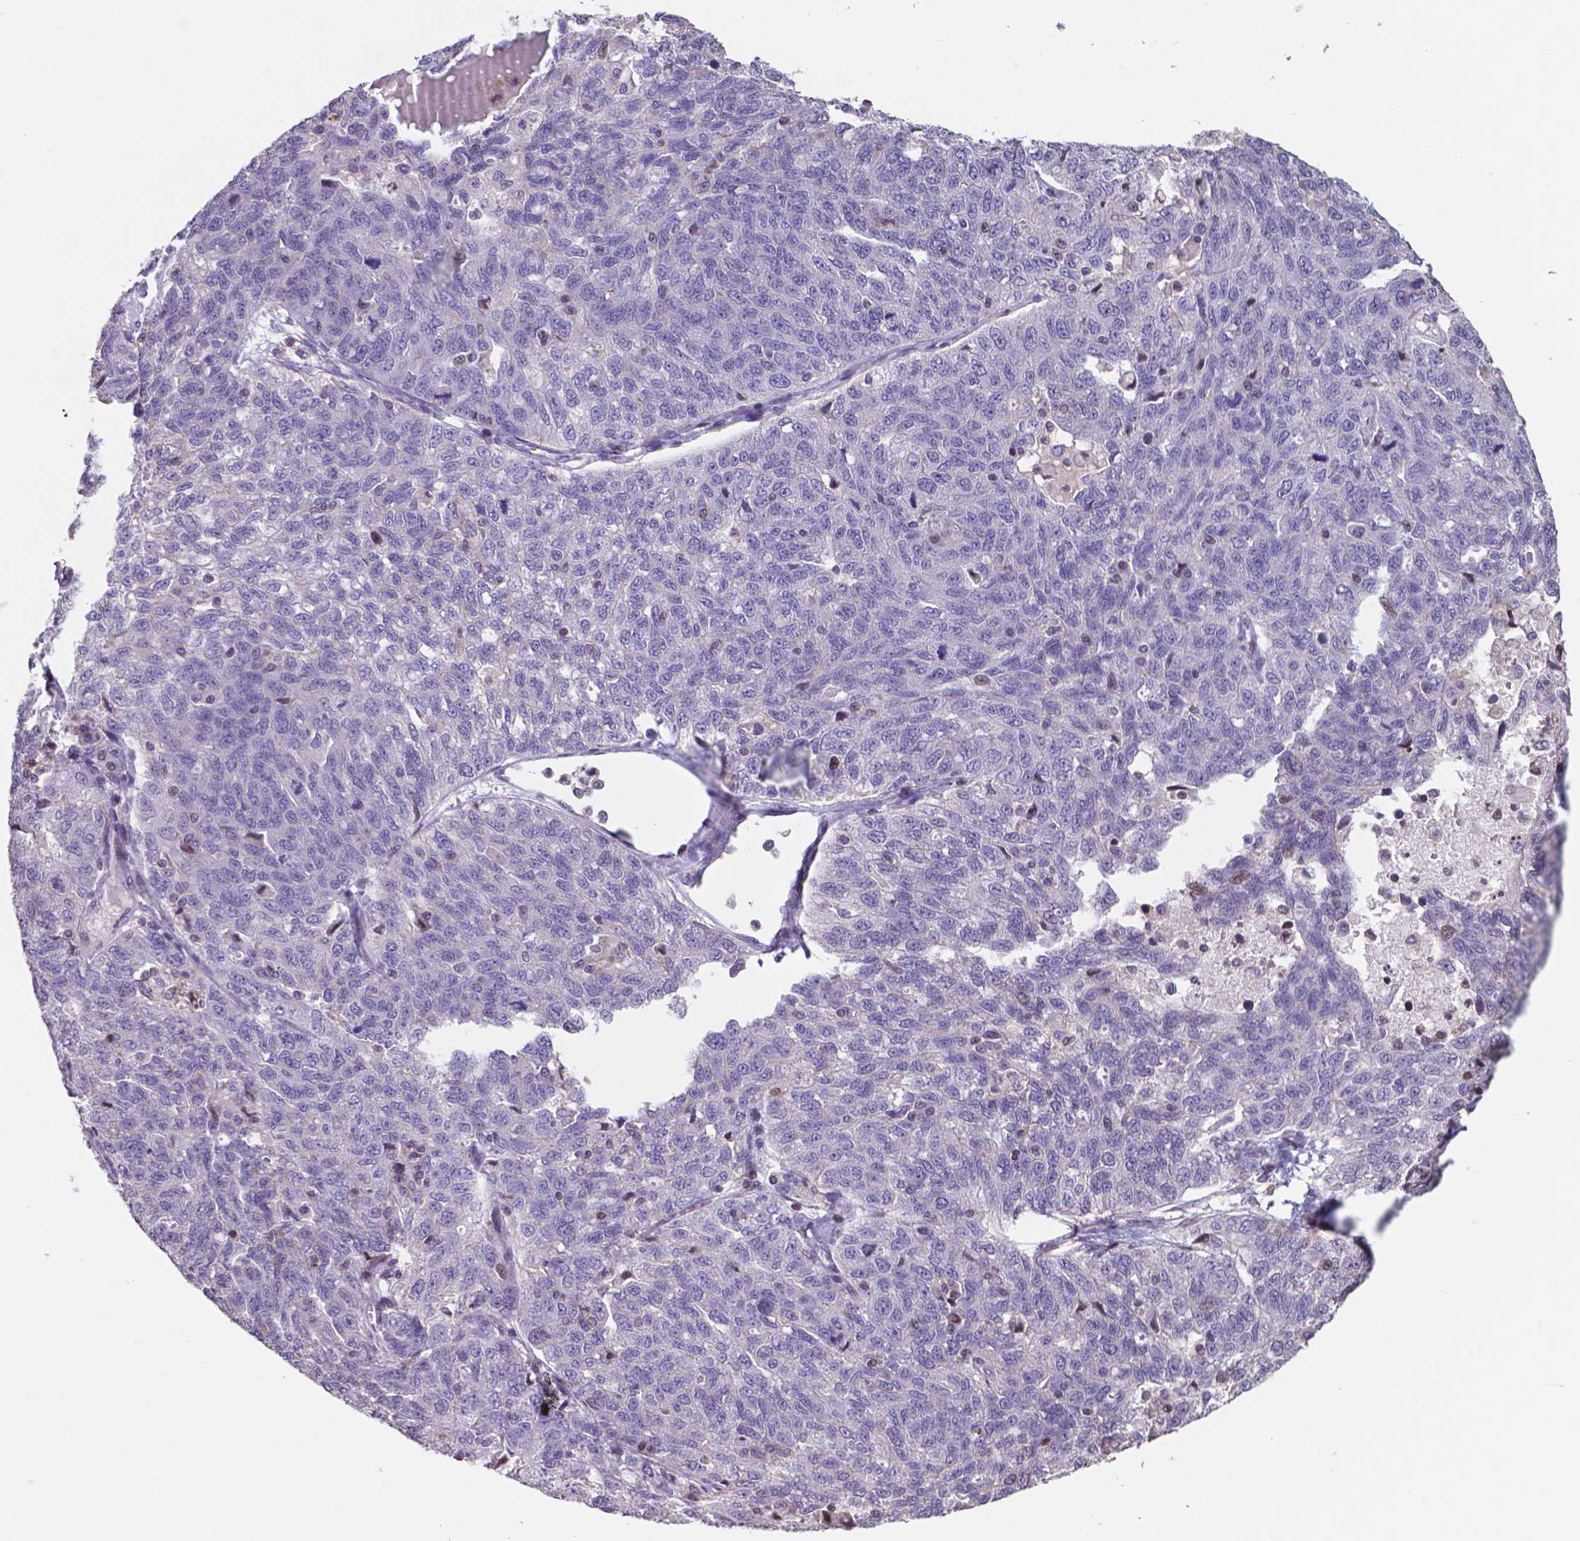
{"staining": {"intensity": "negative", "quantity": "none", "location": "none"}, "tissue": "ovarian cancer", "cell_type": "Tumor cells", "image_type": "cancer", "snomed": [{"axis": "morphology", "description": "Cystadenocarcinoma, serous, NOS"}, {"axis": "topography", "description": "Ovary"}], "caption": "Immunohistochemical staining of human ovarian cancer (serous cystadenocarcinoma) reveals no significant expression in tumor cells.", "gene": "MLC1", "patient": {"sex": "female", "age": 71}}